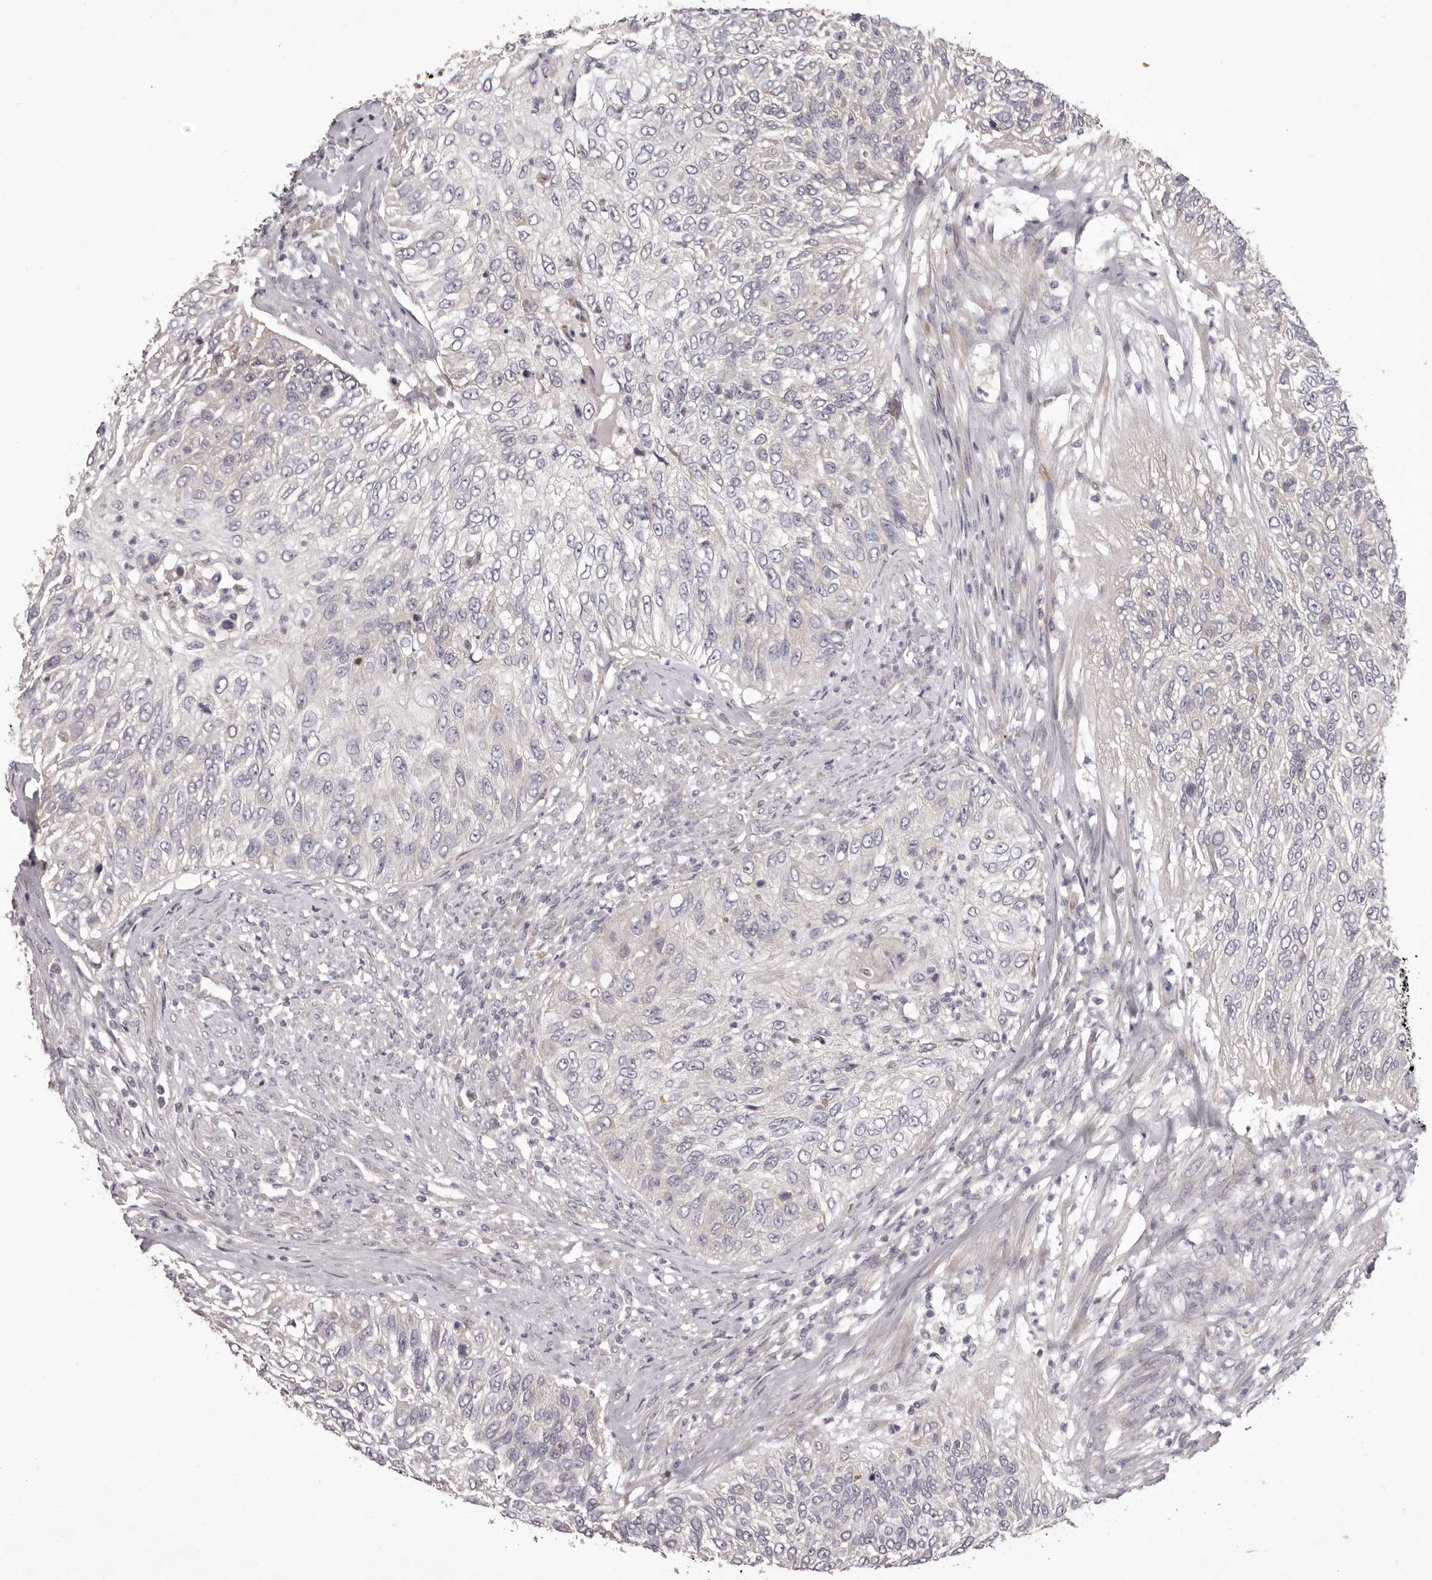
{"staining": {"intensity": "negative", "quantity": "none", "location": "none"}, "tissue": "urothelial cancer", "cell_type": "Tumor cells", "image_type": "cancer", "snomed": [{"axis": "morphology", "description": "Urothelial carcinoma, High grade"}, {"axis": "topography", "description": "Urinary bladder"}], "caption": "This is an IHC micrograph of human urothelial carcinoma (high-grade). There is no positivity in tumor cells.", "gene": "PNRC1", "patient": {"sex": "female", "age": 60}}